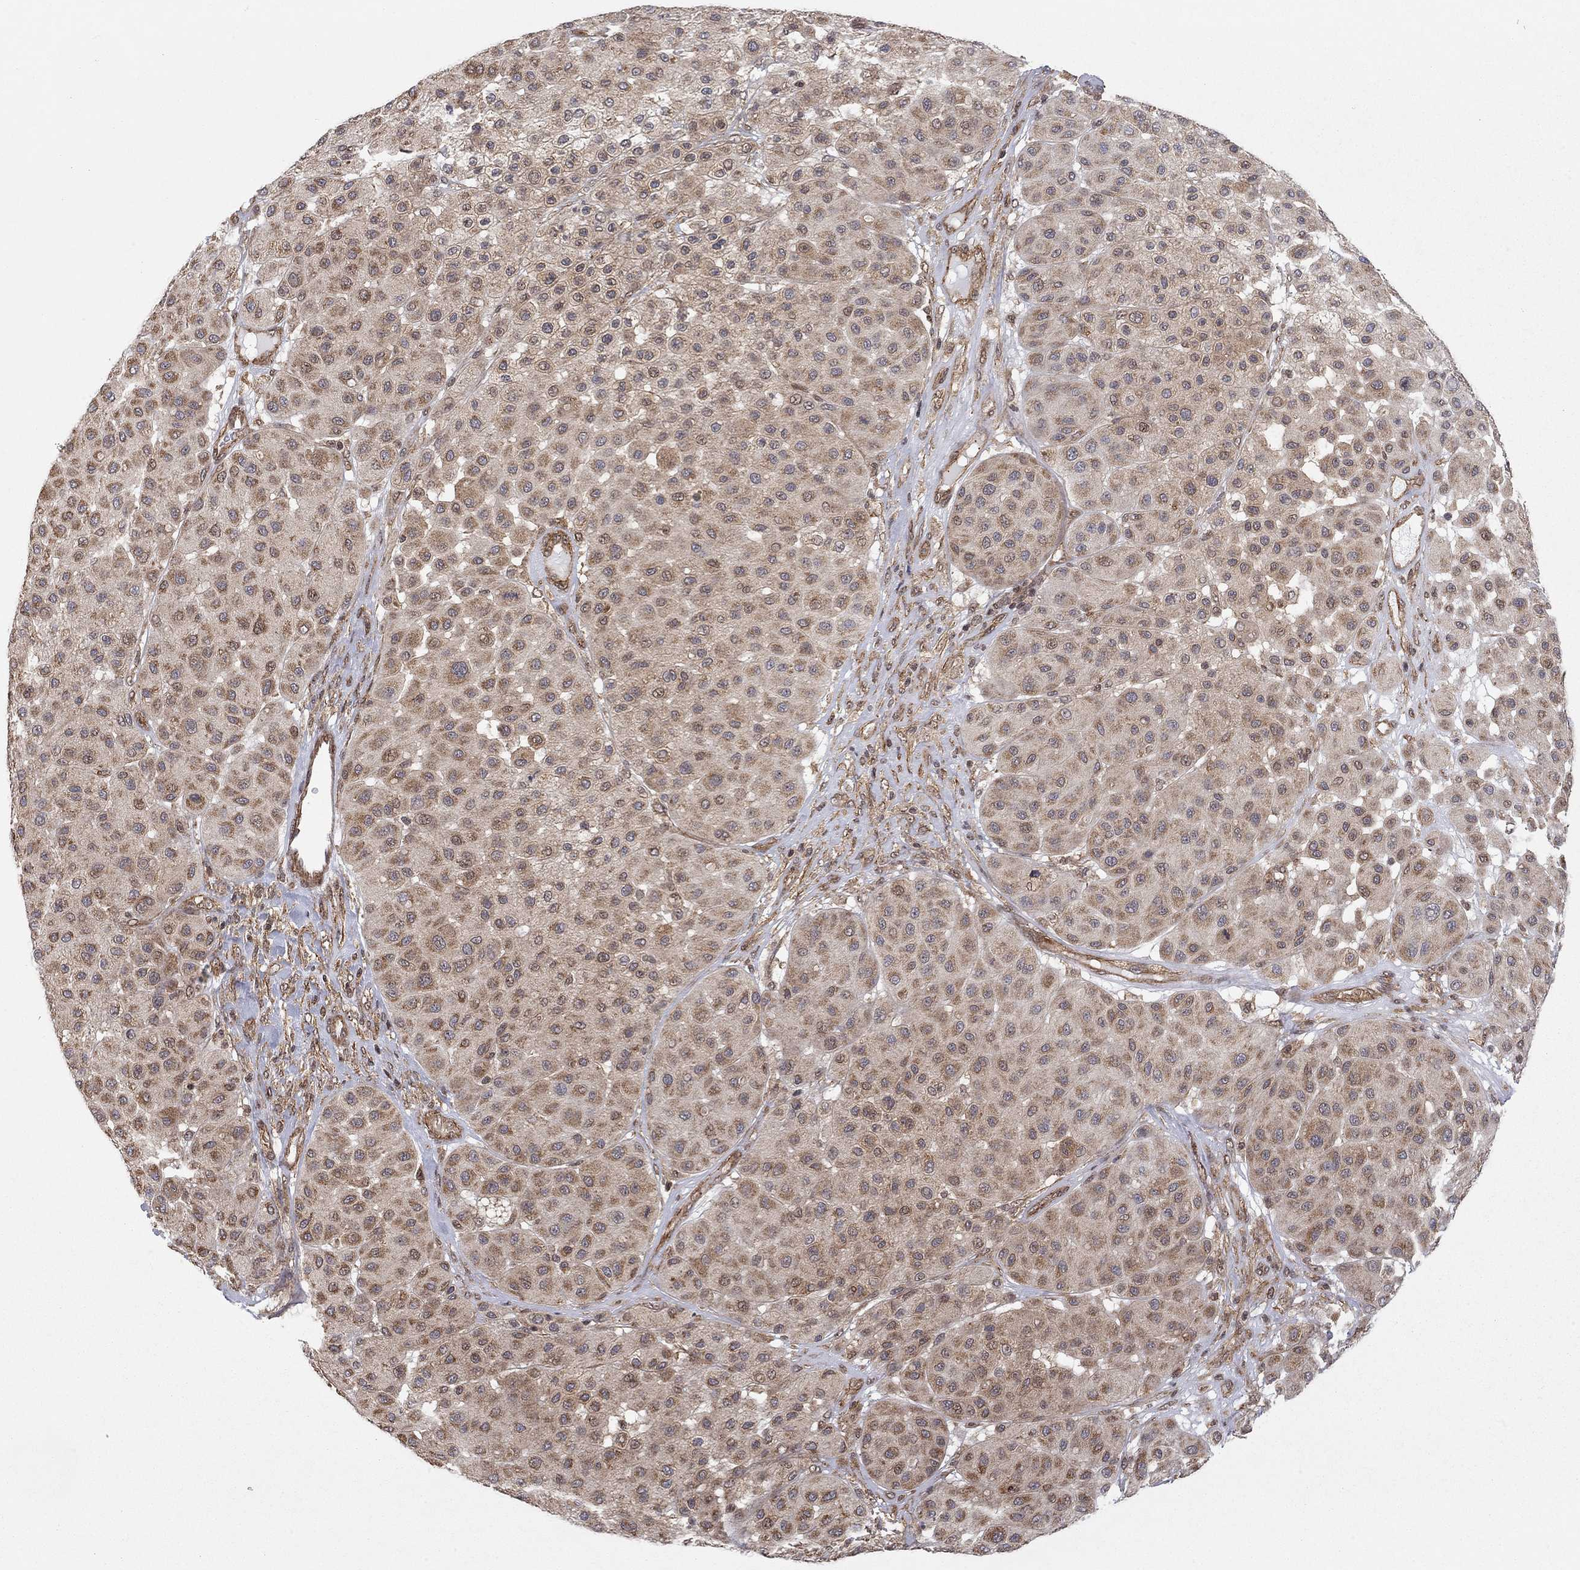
{"staining": {"intensity": "moderate", "quantity": "25%-75%", "location": "cytoplasmic/membranous"}, "tissue": "melanoma", "cell_type": "Tumor cells", "image_type": "cancer", "snomed": [{"axis": "morphology", "description": "Malignant melanoma, Metastatic site"}, {"axis": "topography", "description": "Smooth muscle"}], "caption": "IHC histopathology image of human melanoma stained for a protein (brown), which reveals medium levels of moderate cytoplasmic/membranous positivity in about 25%-75% of tumor cells.", "gene": "TDP1", "patient": {"sex": "male", "age": 41}}